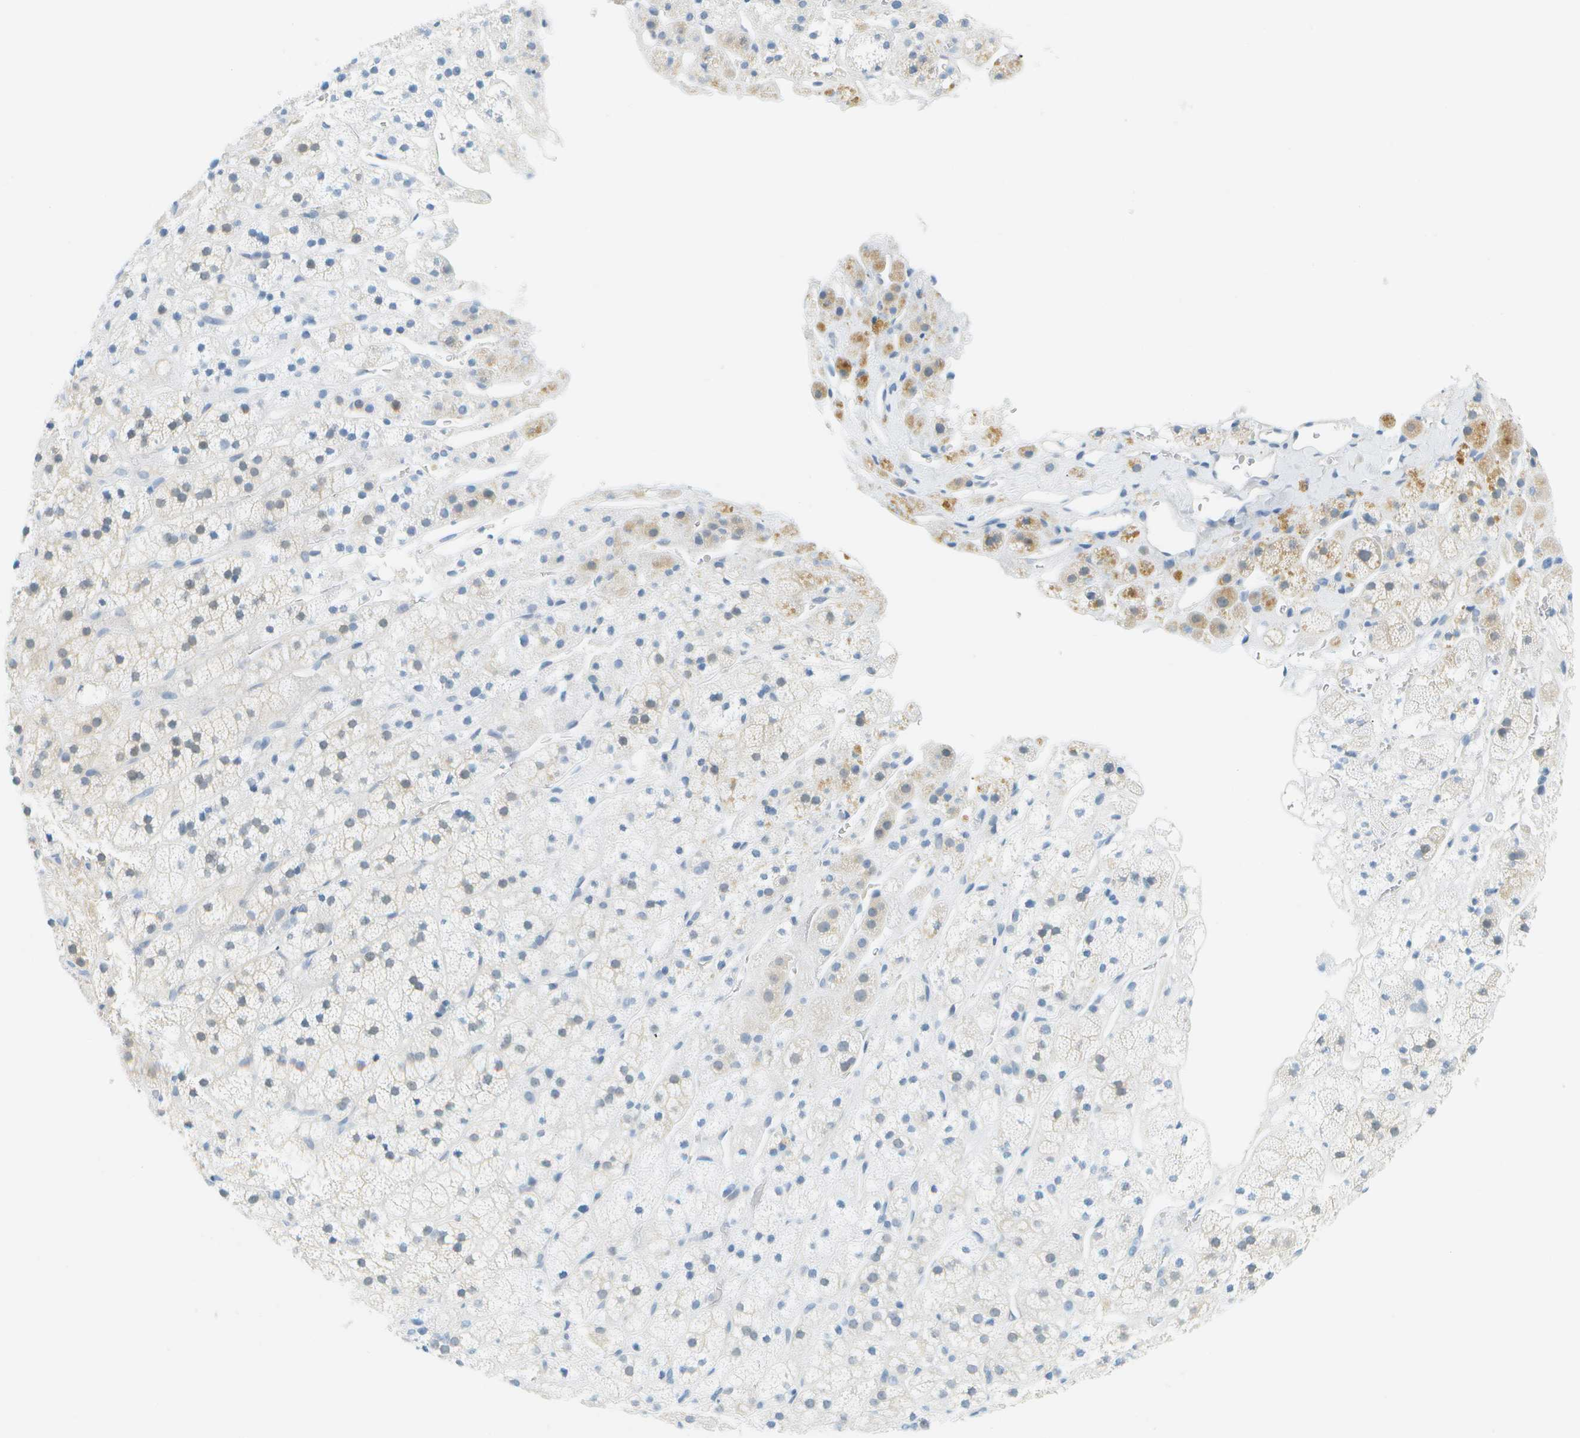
{"staining": {"intensity": "weak", "quantity": "<25%", "location": "cytoplasmic/membranous"}, "tissue": "adrenal gland", "cell_type": "Glandular cells", "image_type": "normal", "snomed": [{"axis": "morphology", "description": "Normal tissue, NOS"}, {"axis": "topography", "description": "Adrenal gland"}], "caption": "IHC of normal adrenal gland demonstrates no staining in glandular cells. The staining is performed using DAB (3,3'-diaminobenzidine) brown chromogen with nuclei counter-stained in using hematoxylin.", "gene": "SMYD5", "patient": {"sex": "male", "age": 56}}